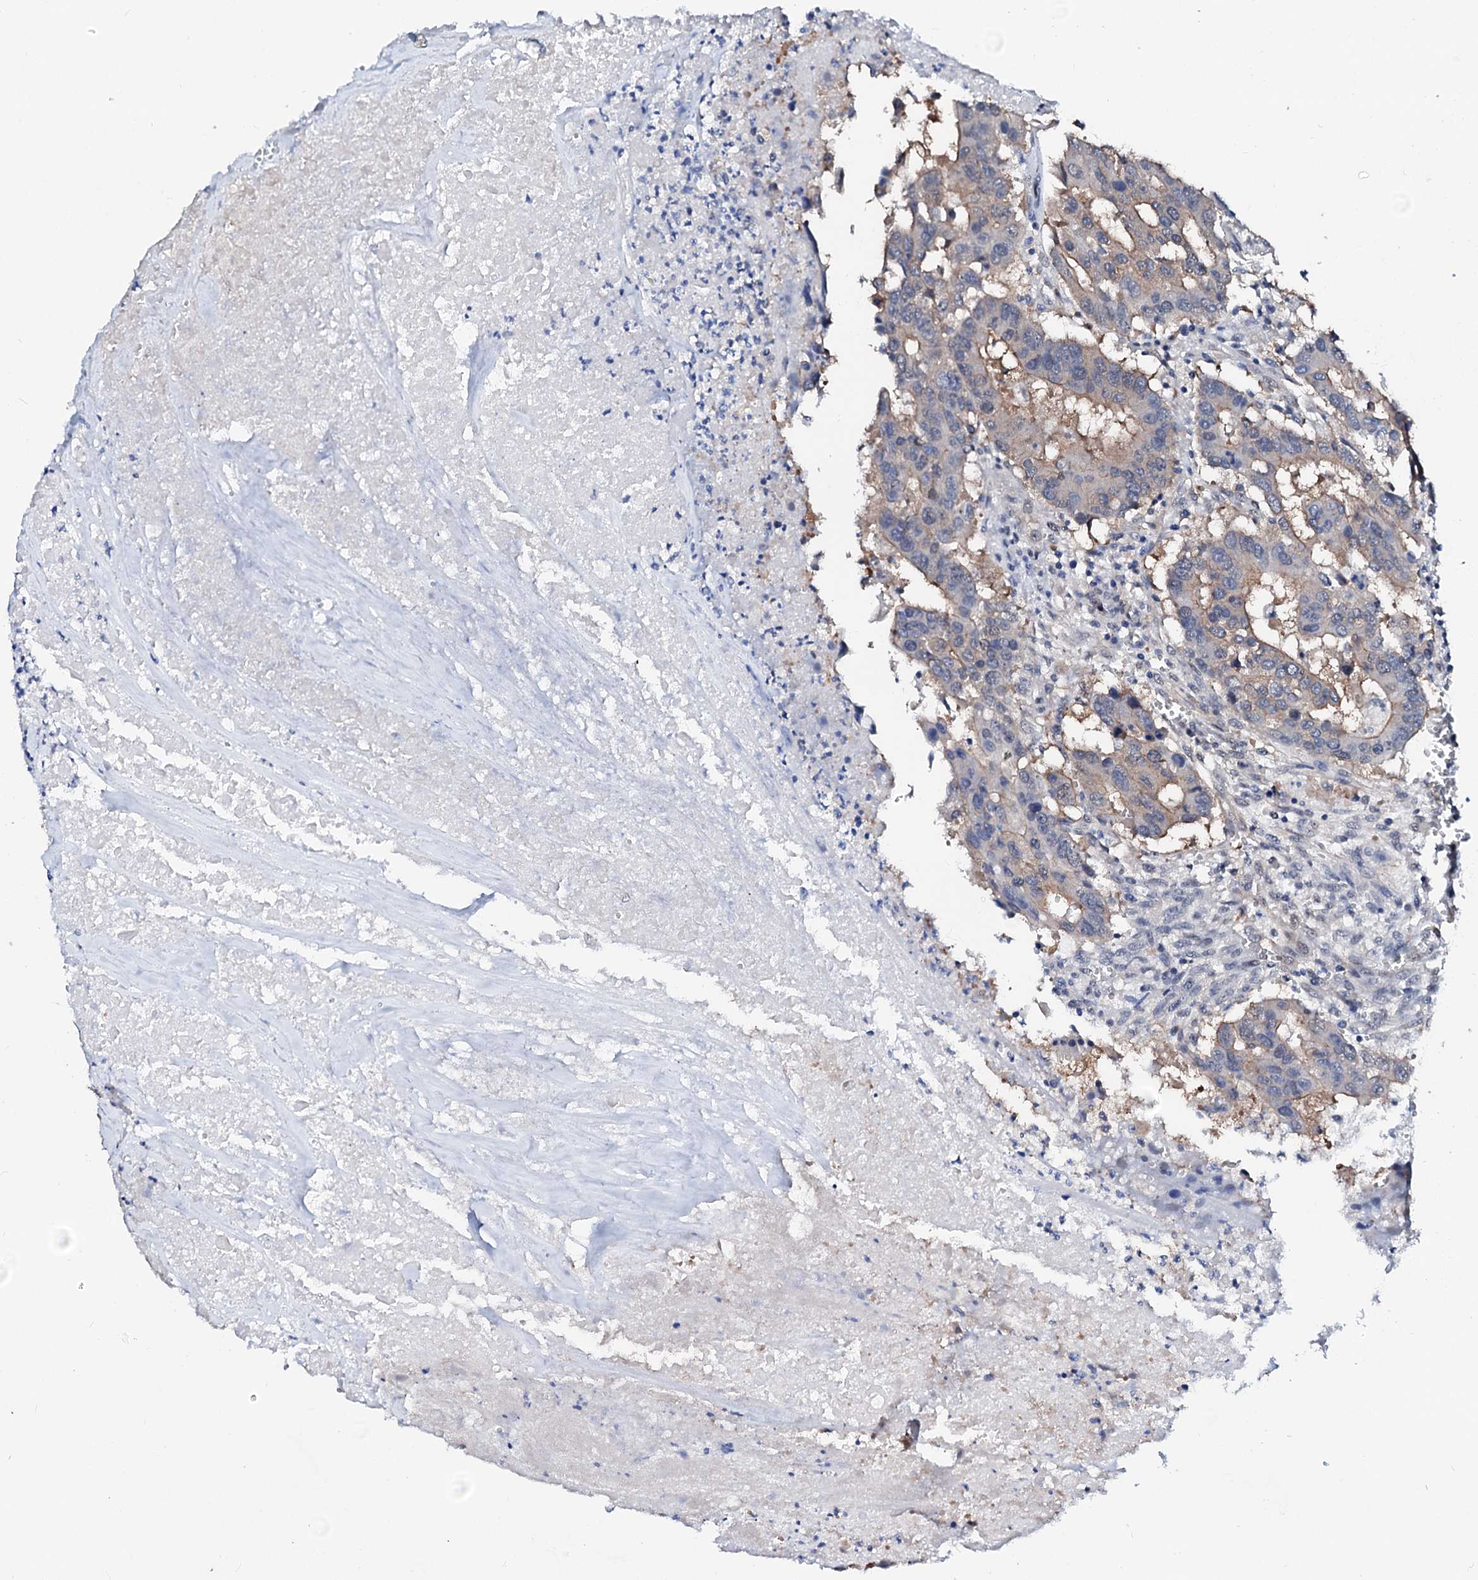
{"staining": {"intensity": "weak", "quantity": "25%-75%", "location": "cytoplasmic/membranous"}, "tissue": "colorectal cancer", "cell_type": "Tumor cells", "image_type": "cancer", "snomed": [{"axis": "morphology", "description": "Adenocarcinoma, NOS"}, {"axis": "topography", "description": "Colon"}], "caption": "Approximately 25%-75% of tumor cells in human colorectal cancer (adenocarcinoma) show weak cytoplasmic/membranous protein positivity as visualized by brown immunohistochemical staining.", "gene": "CSN2", "patient": {"sex": "male", "age": 77}}